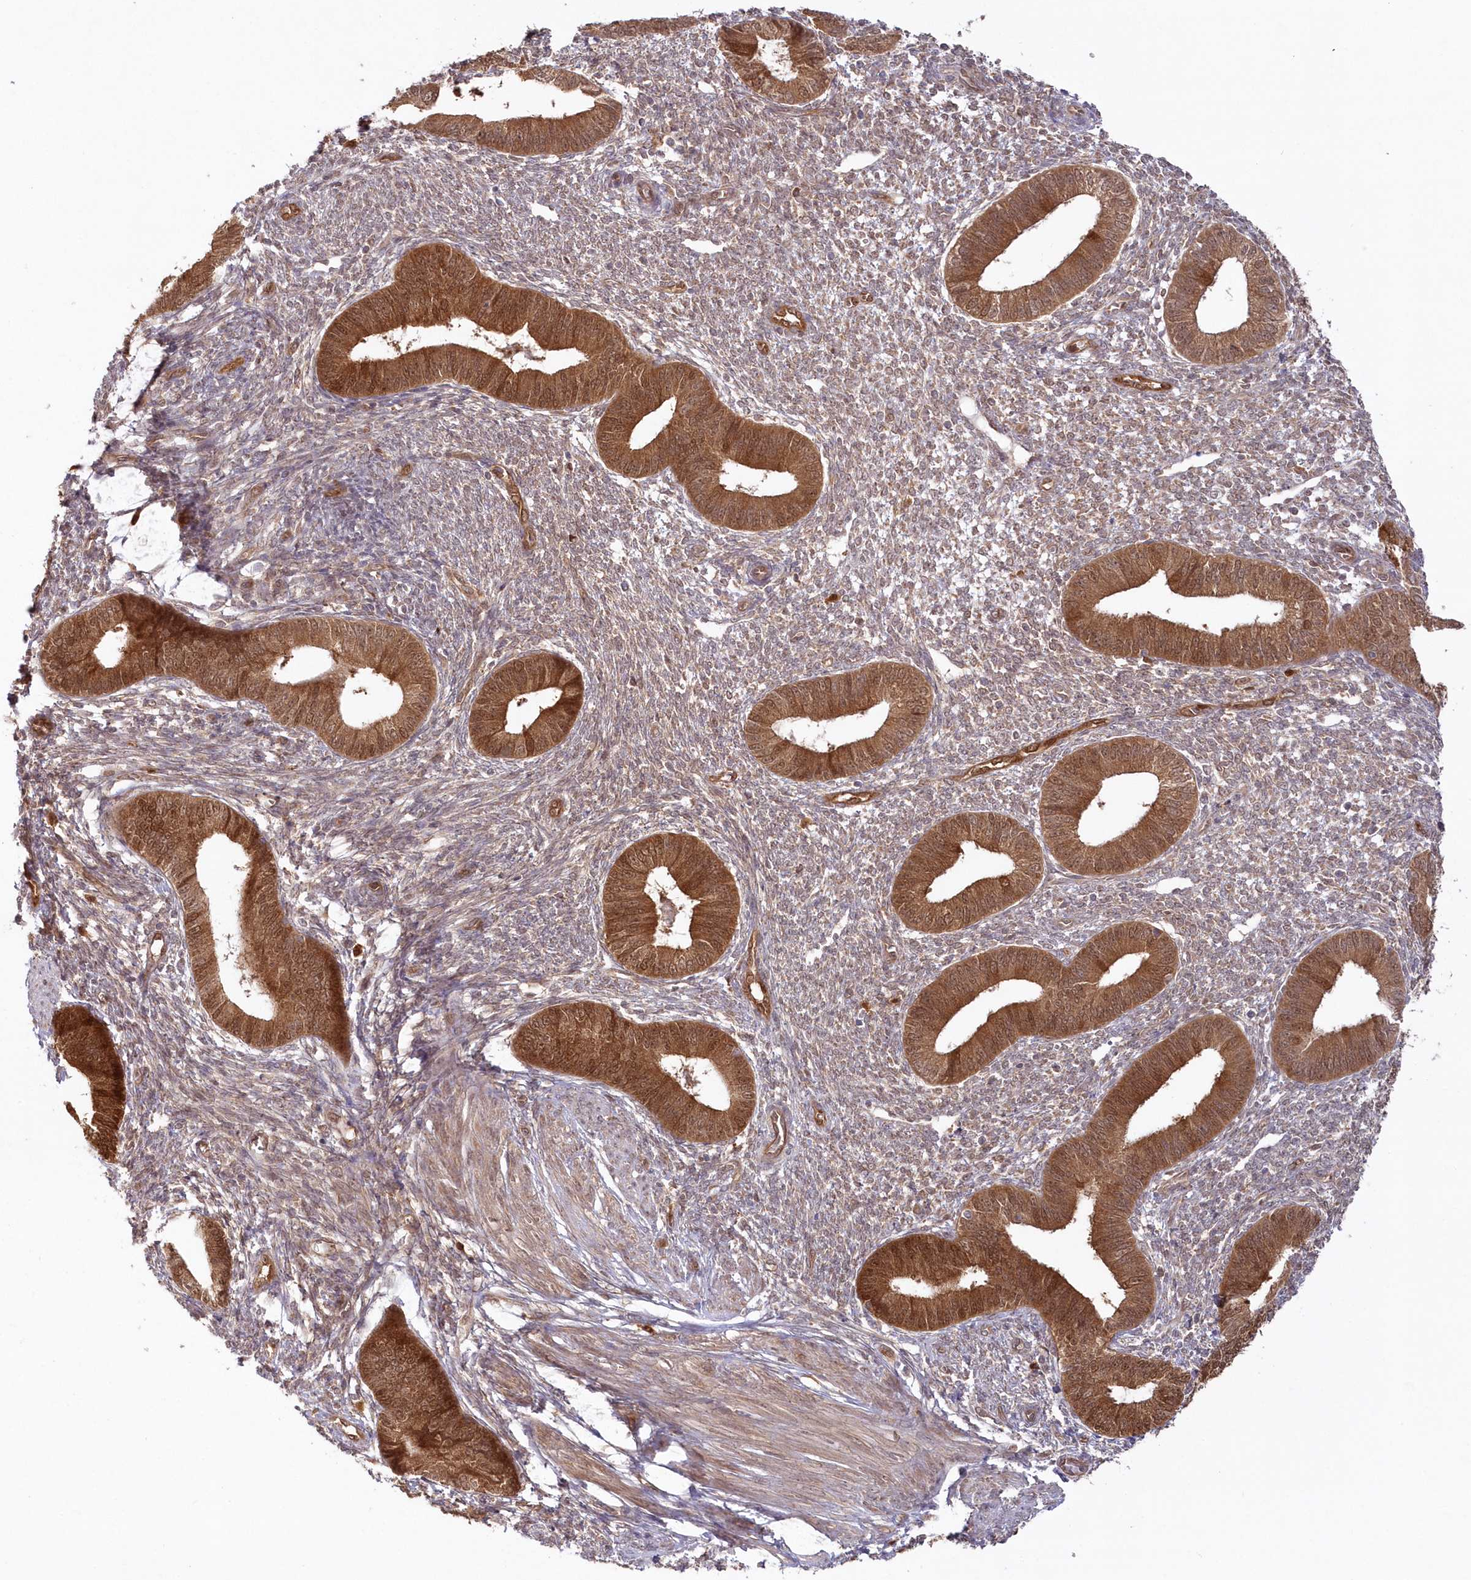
{"staining": {"intensity": "negative", "quantity": "none", "location": "none"}, "tissue": "endometrium", "cell_type": "Cells in endometrial stroma", "image_type": "normal", "snomed": [{"axis": "morphology", "description": "Normal tissue, NOS"}, {"axis": "topography", "description": "Endometrium"}], "caption": "Immunohistochemical staining of normal human endometrium reveals no significant expression in cells in endometrial stroma. (IHC, brightfield microscopy, high magnification).", "gene": "GBE1", "patient": {"sex": "female", "age": 46}}